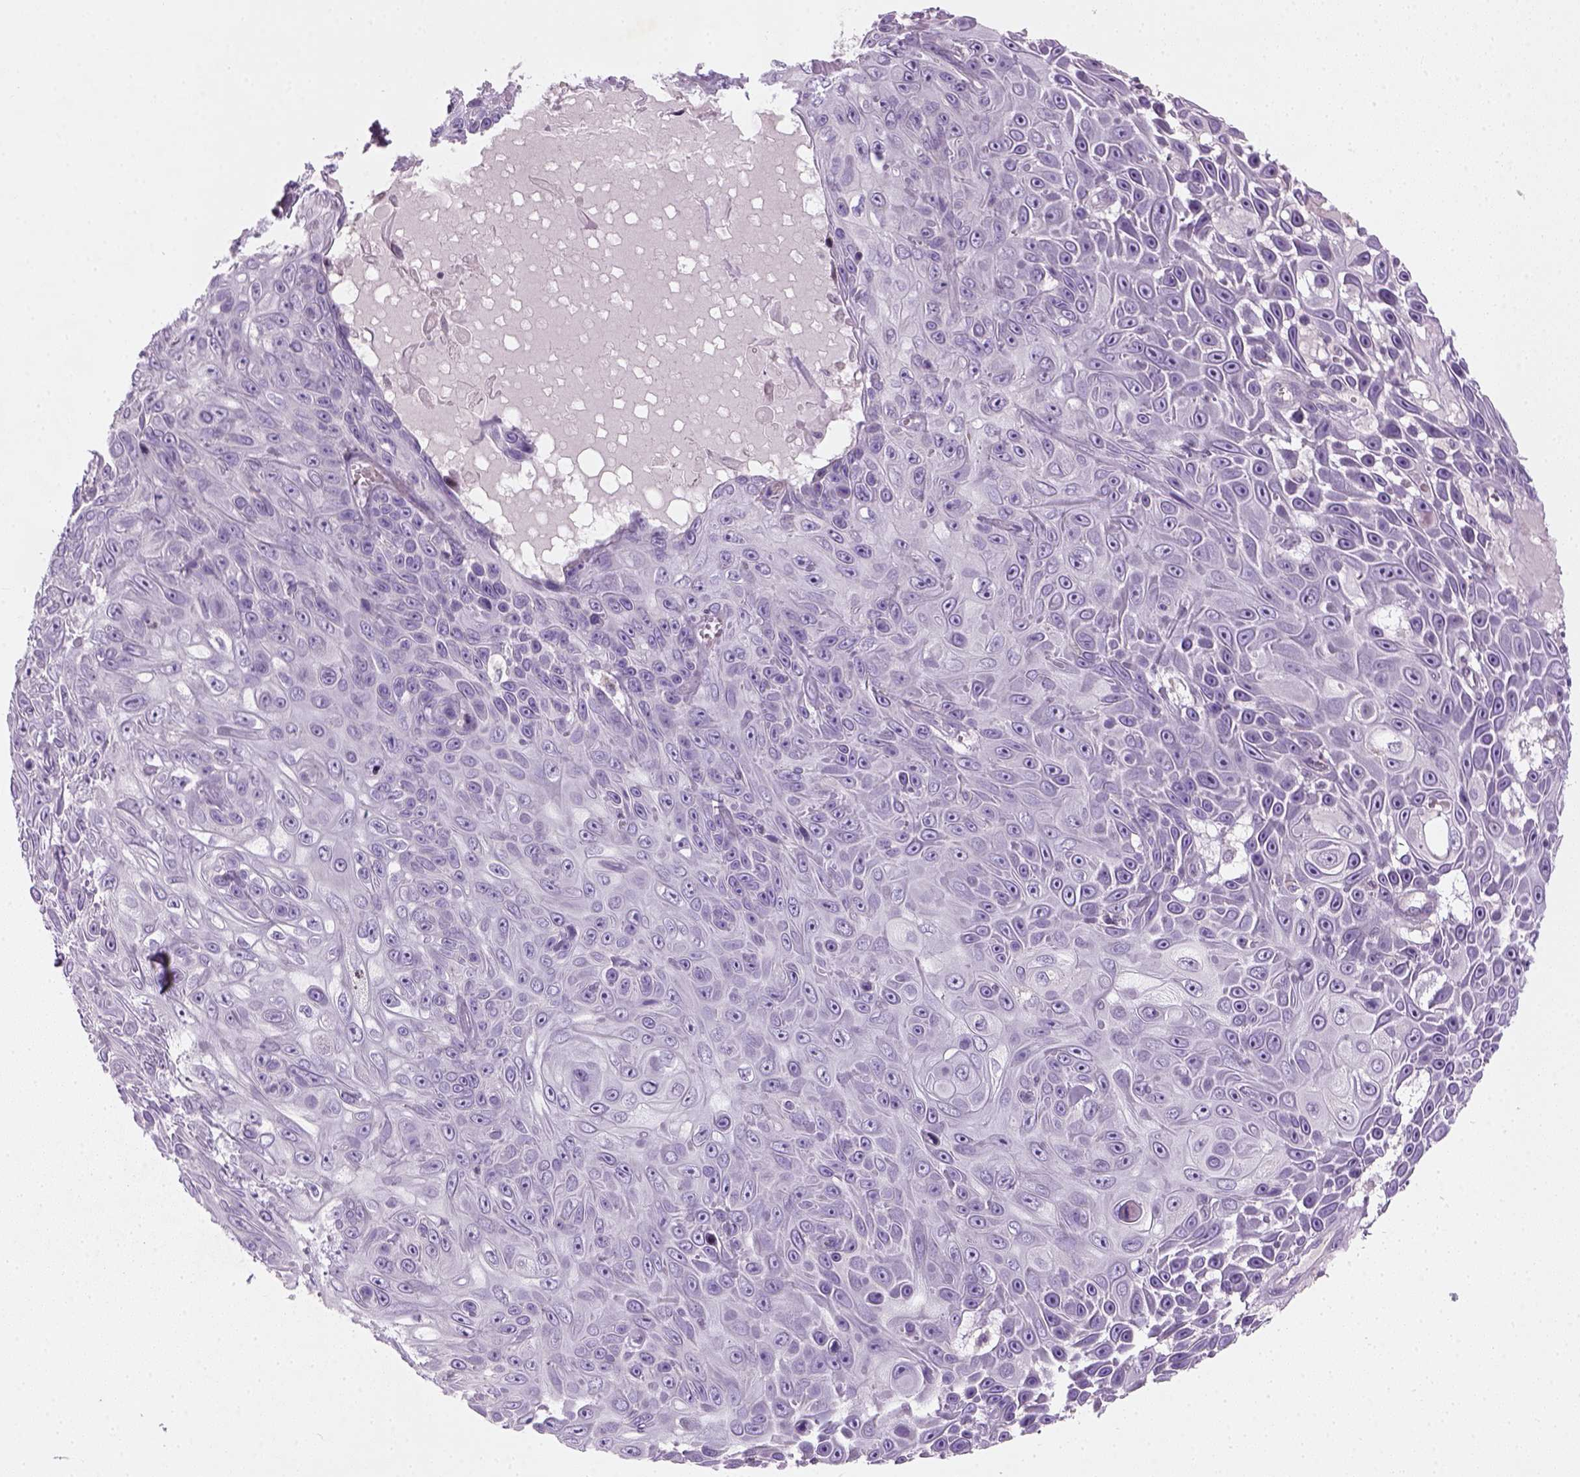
{"staining": {"intensity": "negative", "quantity": "none", "location": "none"}, "tissue": "skin cancer", "cell_type": "Tumor cells", "image_type": "cancer", "snomed": [{"axis": "morphology", "description": "Squamous cell carcinoma, NOS"}, {"axis": "topography", "description": "Skin"}], "caption": "DAB (3,3'-diaminobenzidine) immunohistochemical staining of human skin cancer displays no significant expression in tumor cells.", "gene": "NUDT6", "patient": {"sex": "male", "age": 82}}